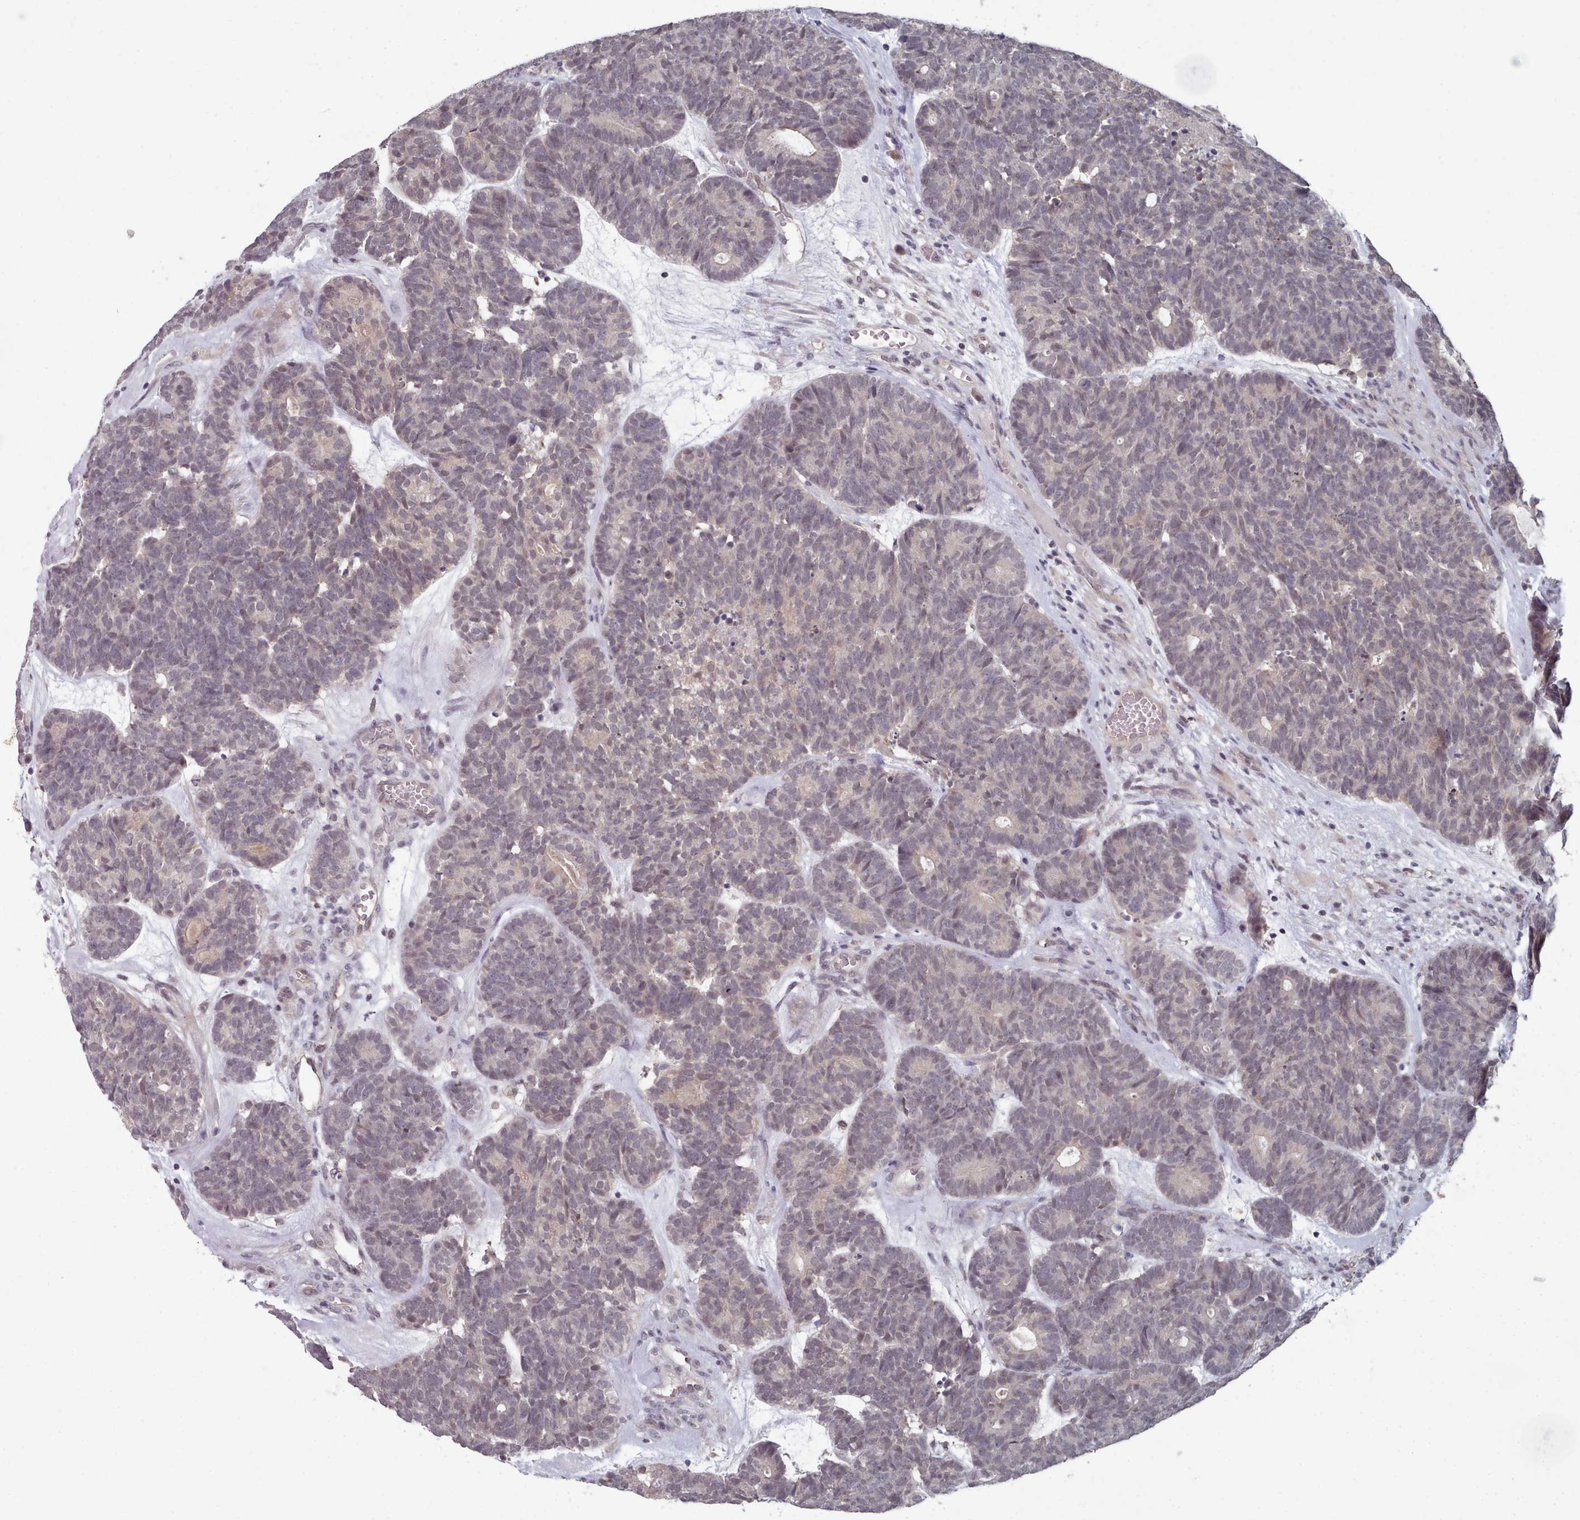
{"staining": {"intensity": "negative", "quantity": "none", "location": "none"}, "tissue": "head and neck cancer", "cell_type": "Tumor cells", "image_type": "cancer", "snomed": [{"axis": "morphology", "description": "Adenocarcinoma, NOS"}, {"axis": "topography", "description": "Head-Neck"}], "caption": "DAB (3,3'-diaminobenzidine) immunohistochemical staining of head and neck adenocarcinoma shows no significant positivity in tumor cells.", "gene": "HYAL3", "patient": {"sex": "female", "age": 81}}